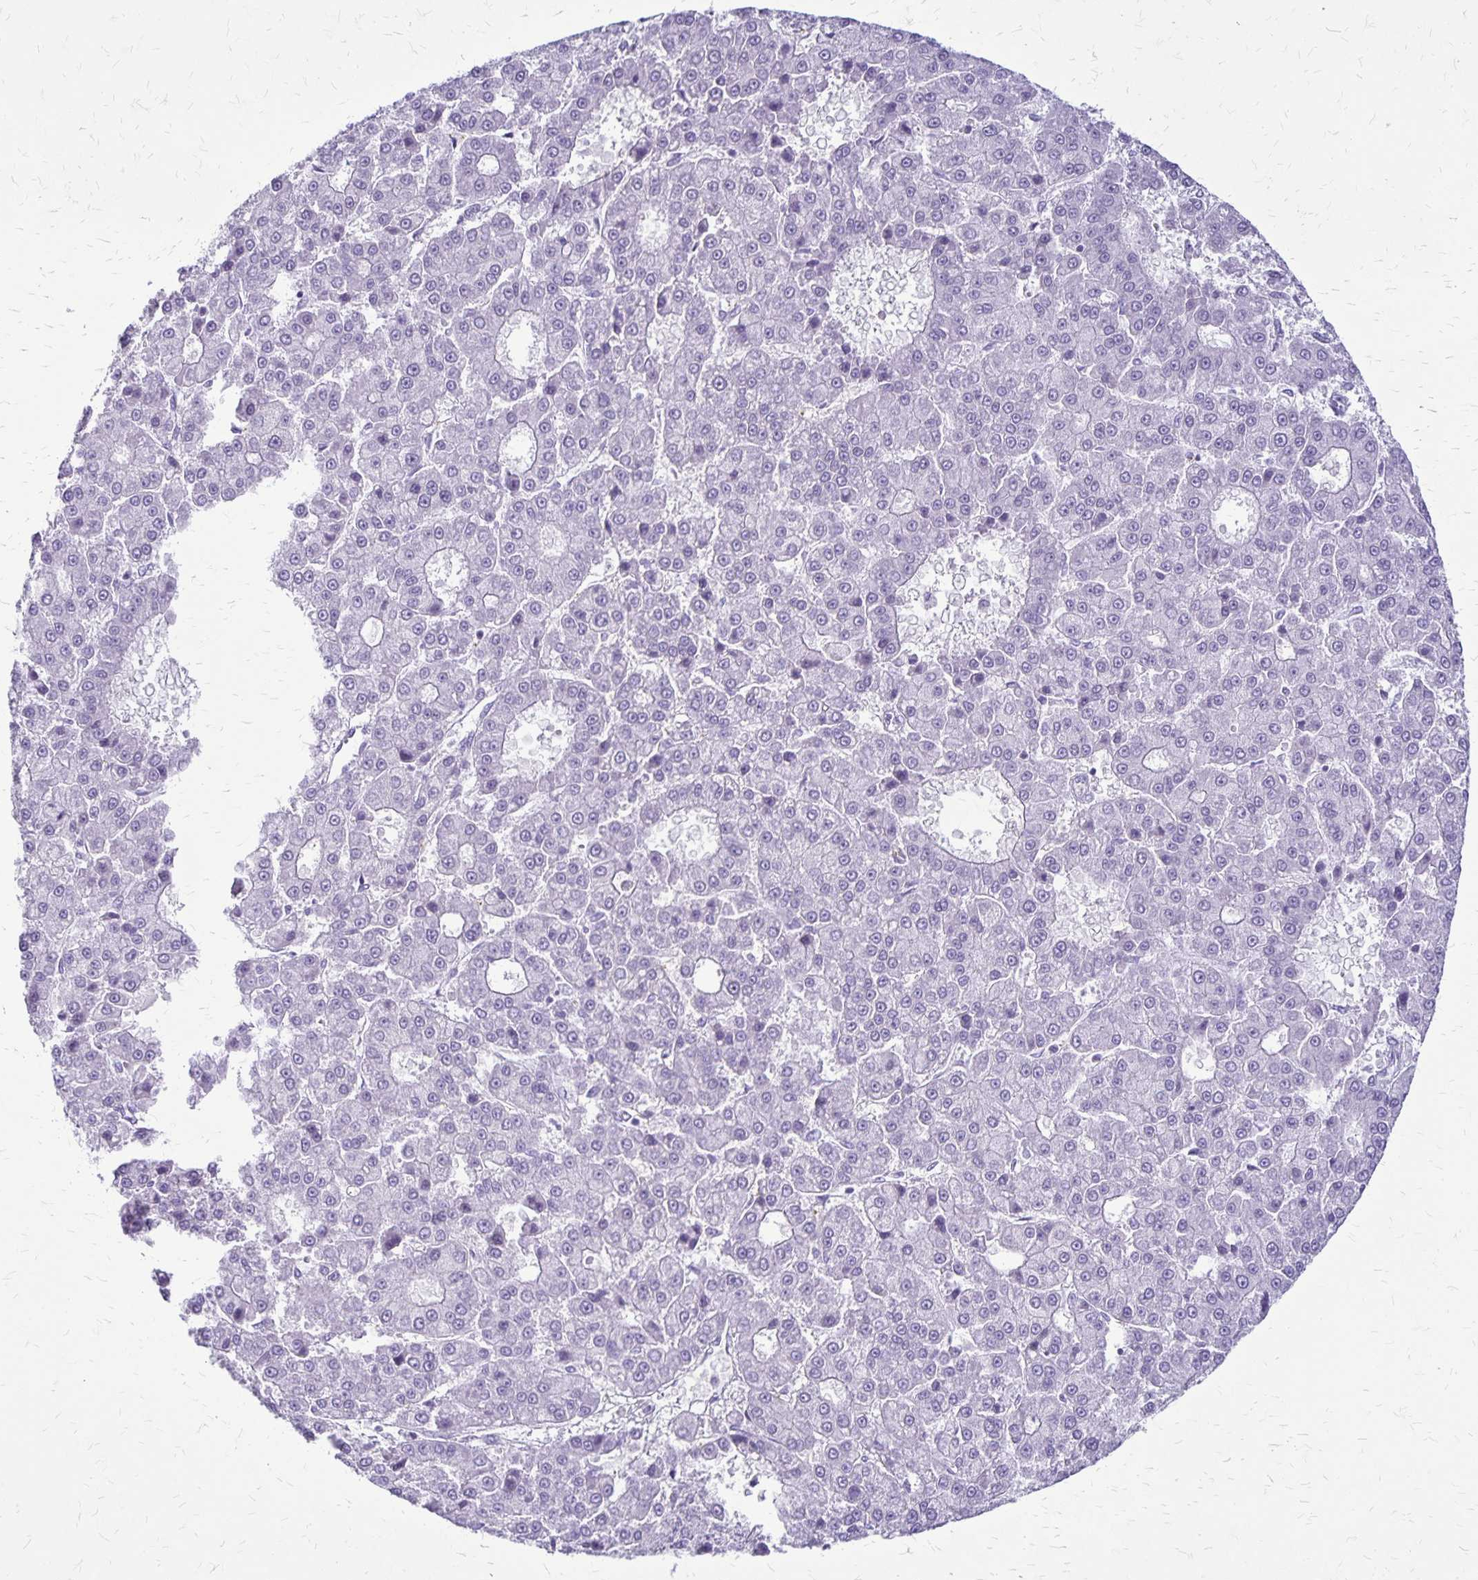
{"staining": {"intensity": "negative", "quantity": "none", "location": "none"}, "tissue": "liver cancer", "cell_type": "Tumor cells", "image_type": "cancer", "snomed": [{"axis": "morphology", "description": "Carcinoma, Hepatocellular, NOS"}, {"axis": "topography", "description": "Liver"}], "caption": "Immunohistochemistry (IHC) of human liver hepatocellular carcinoma demonstrates no expression in tumor cells. The staining was performed using DAB to visualize the protein expression in brown, while the nuclei were stained in blue with hematoxylin (Magnification: 20x).", "gene": "GP9", "patient": {"sex": "male", "age": 70}}